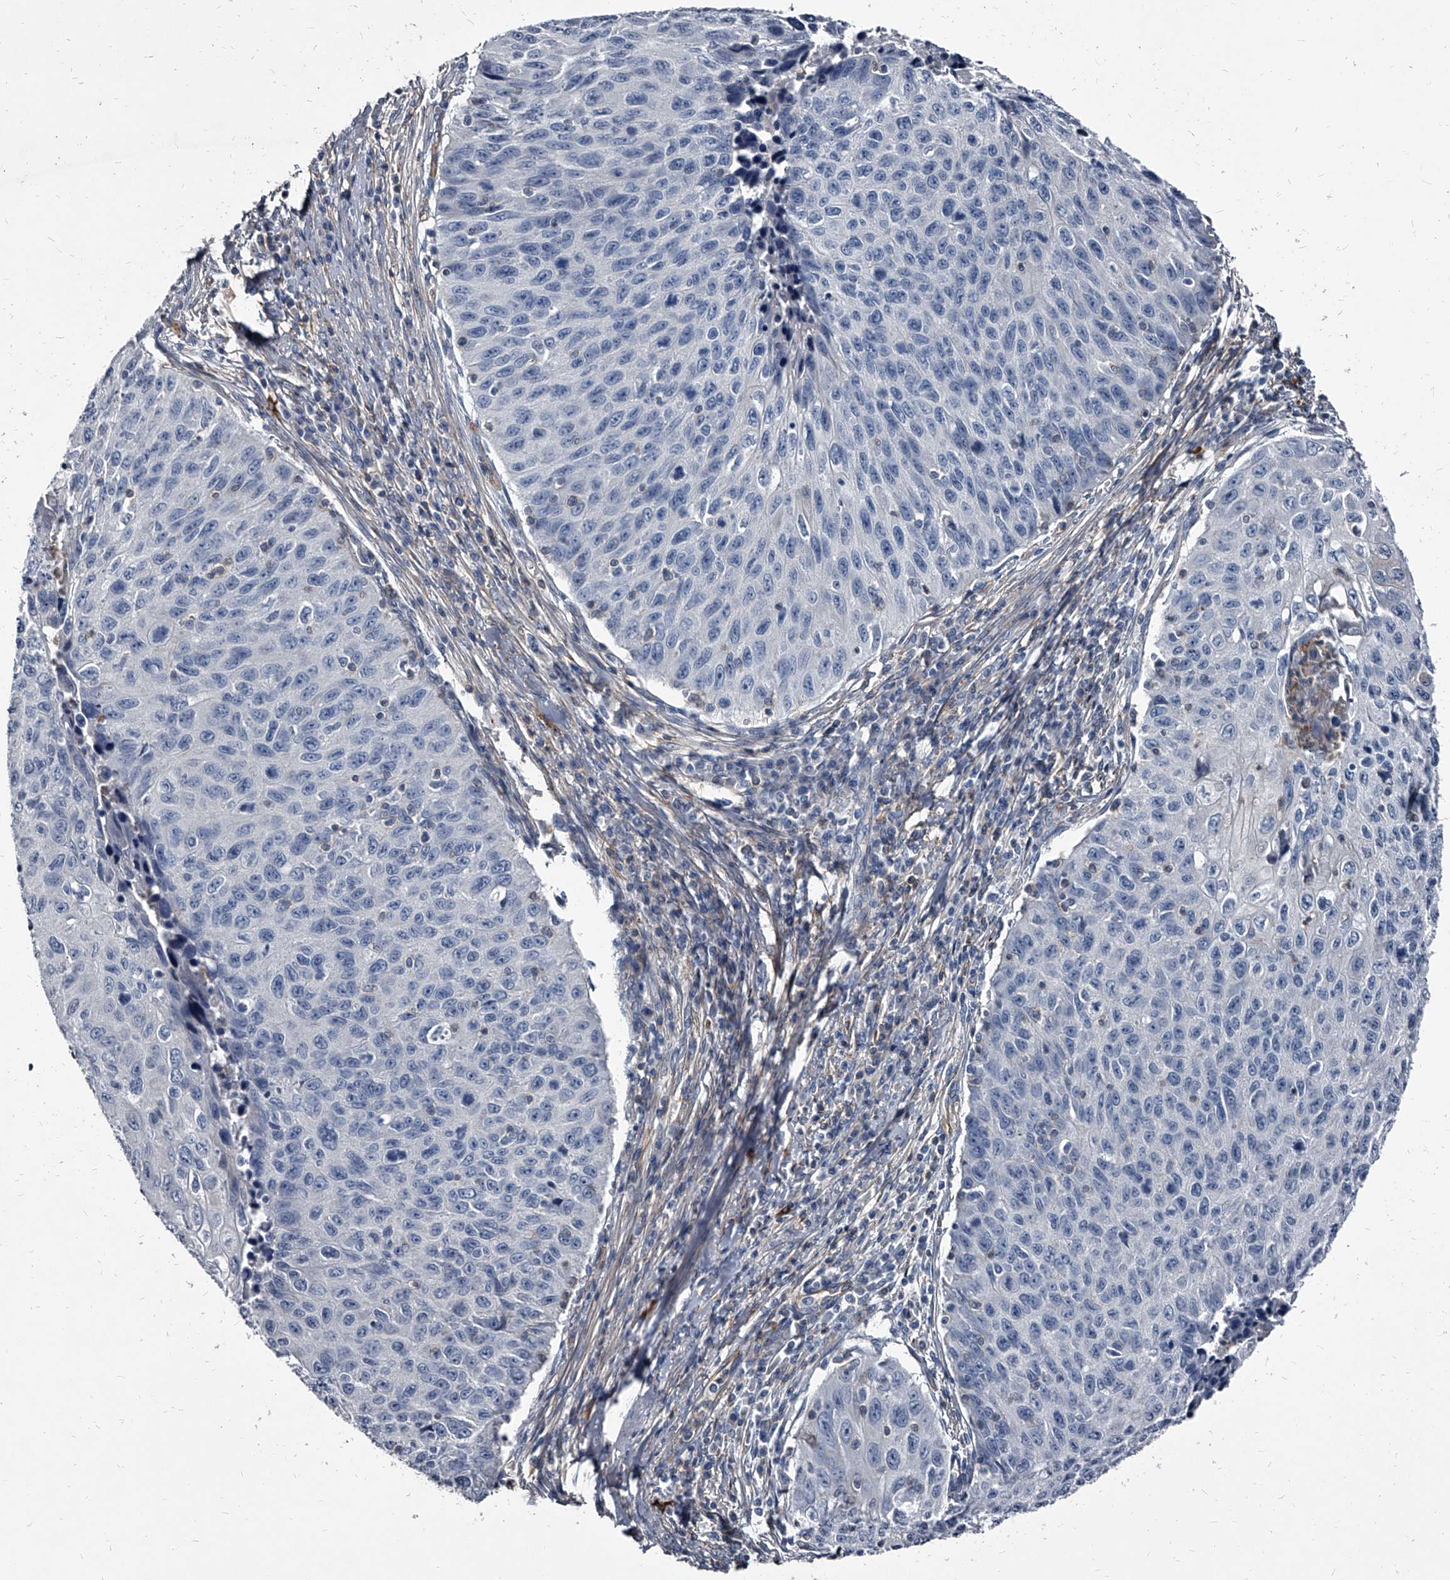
{"staining": {"intensity": "negative", "quantity": "none", "location": "none"}, "tissue": "cervical cancer", "cell_type": "Tumor cells", "image_type": "cancer", "snomed": [{"axis": "morphology", "description": "Squamous cell carcinoma, NOS"}, {"axis": "topography", "description": "Cervix"}], "caption": "This is an immunohistochemistry image of human cervical cancer. There is no expression in tumor cells.", "gene": "PGLYRP3", "patient": {"sex": "female", "age": 53}}